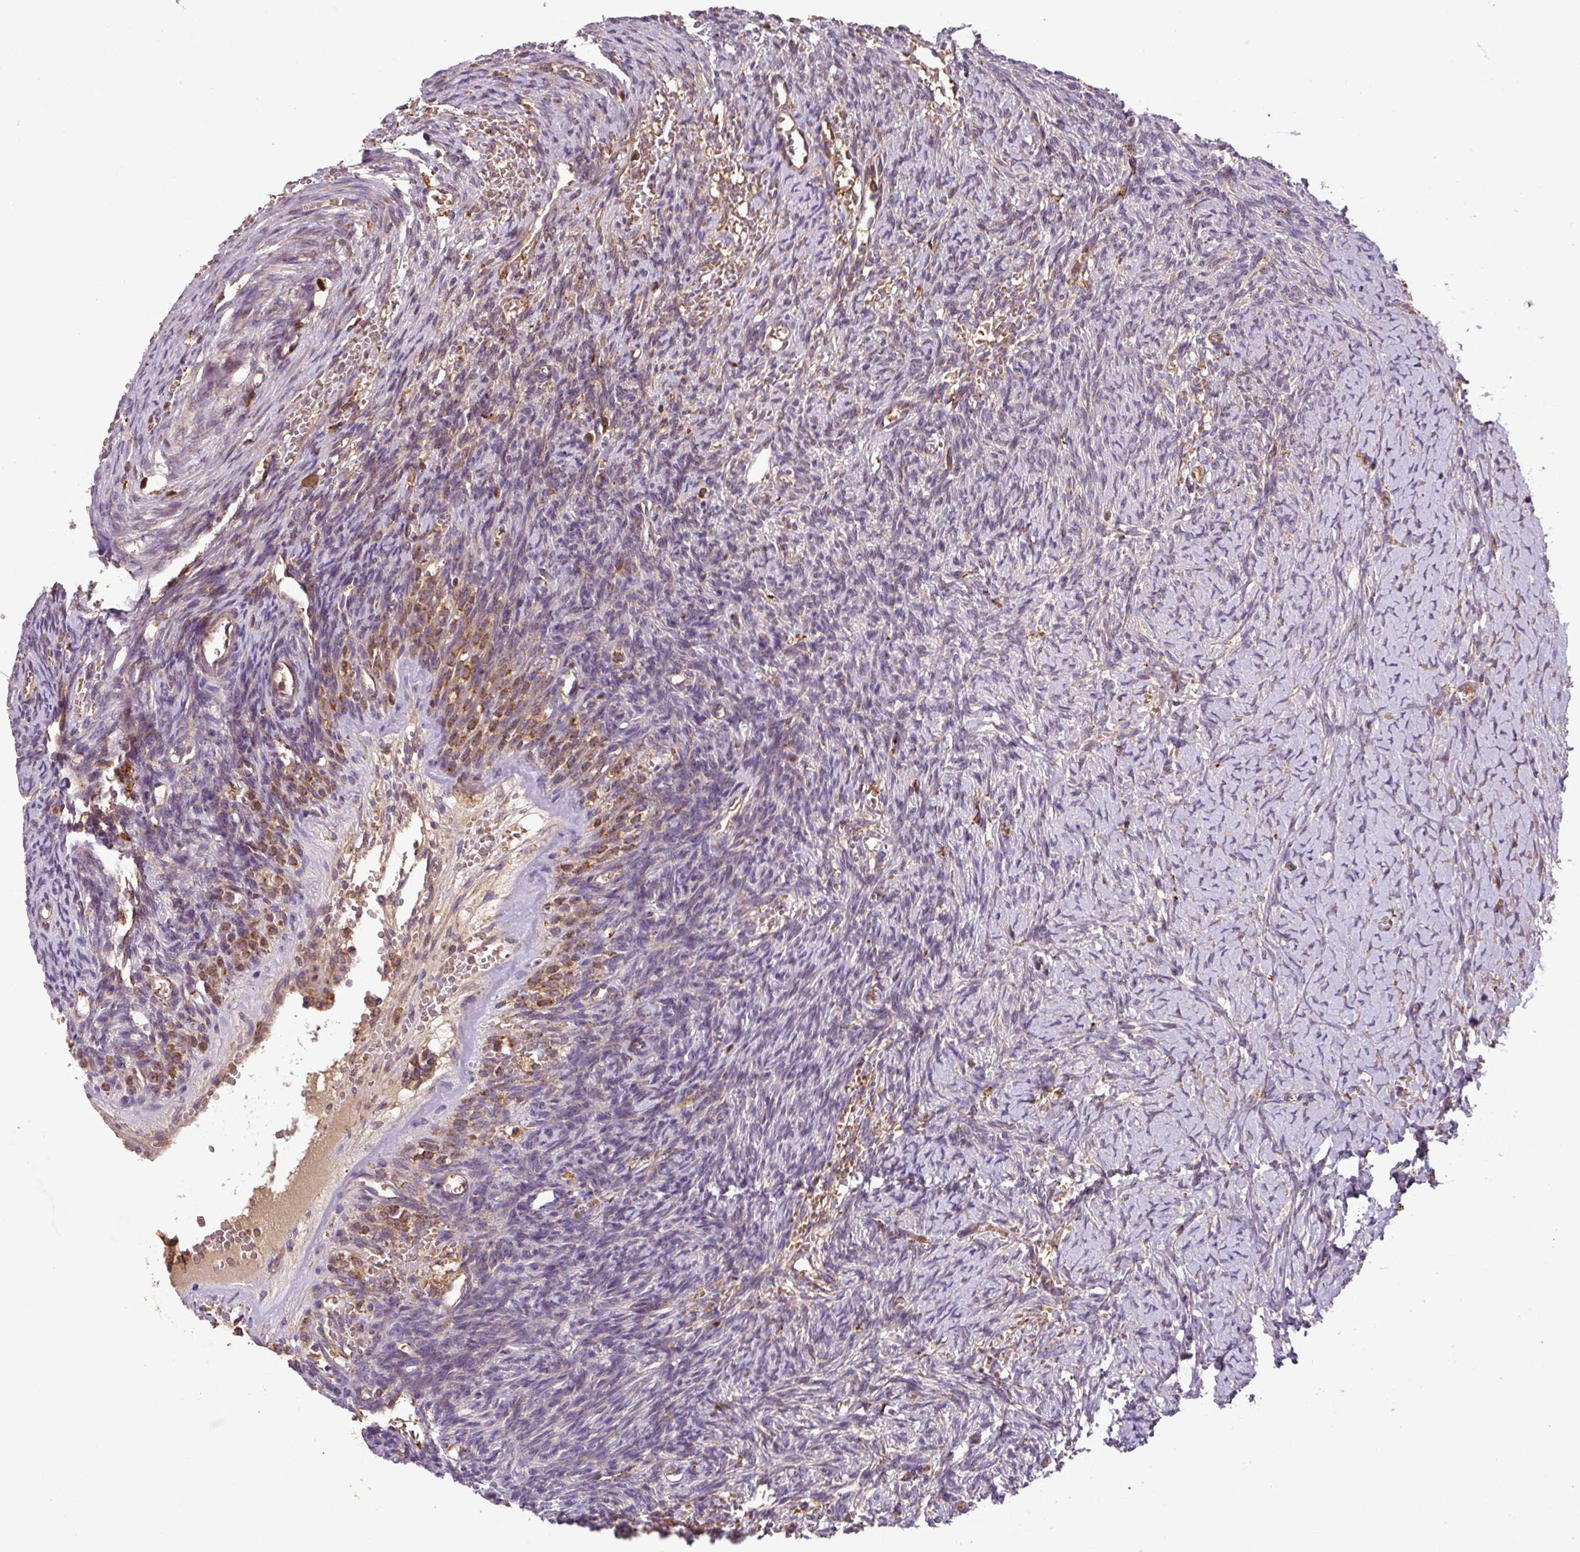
{"staining": {"intensity": "moderate", "quantity": "25%-75%", "location": "cytoplasmic/membranous"}, "tissue": "ovary", "cell_type": "Ovarian stroma cells", "image_type": "normal", "snomed": [{"axis": "morphology", "description": "Normal tissue, NOS"}, {"axis": "topography", "description": "Ovary"}], "caption": "Immunohistochemical staining of unremarkable human ovary displays moderate cytoplasmic/membranous protein positivity in about 25%-75% of ovarian stroma cells. The staining was performed using DAB (3,3'-diaminobenzidine) to visualize the protein expression in brown, while the nuclei were stained in blue with hematoxylin (Magnification: 20x).", "gene": "ZNF513", "patient": {"sex": "female", "age": 39}}